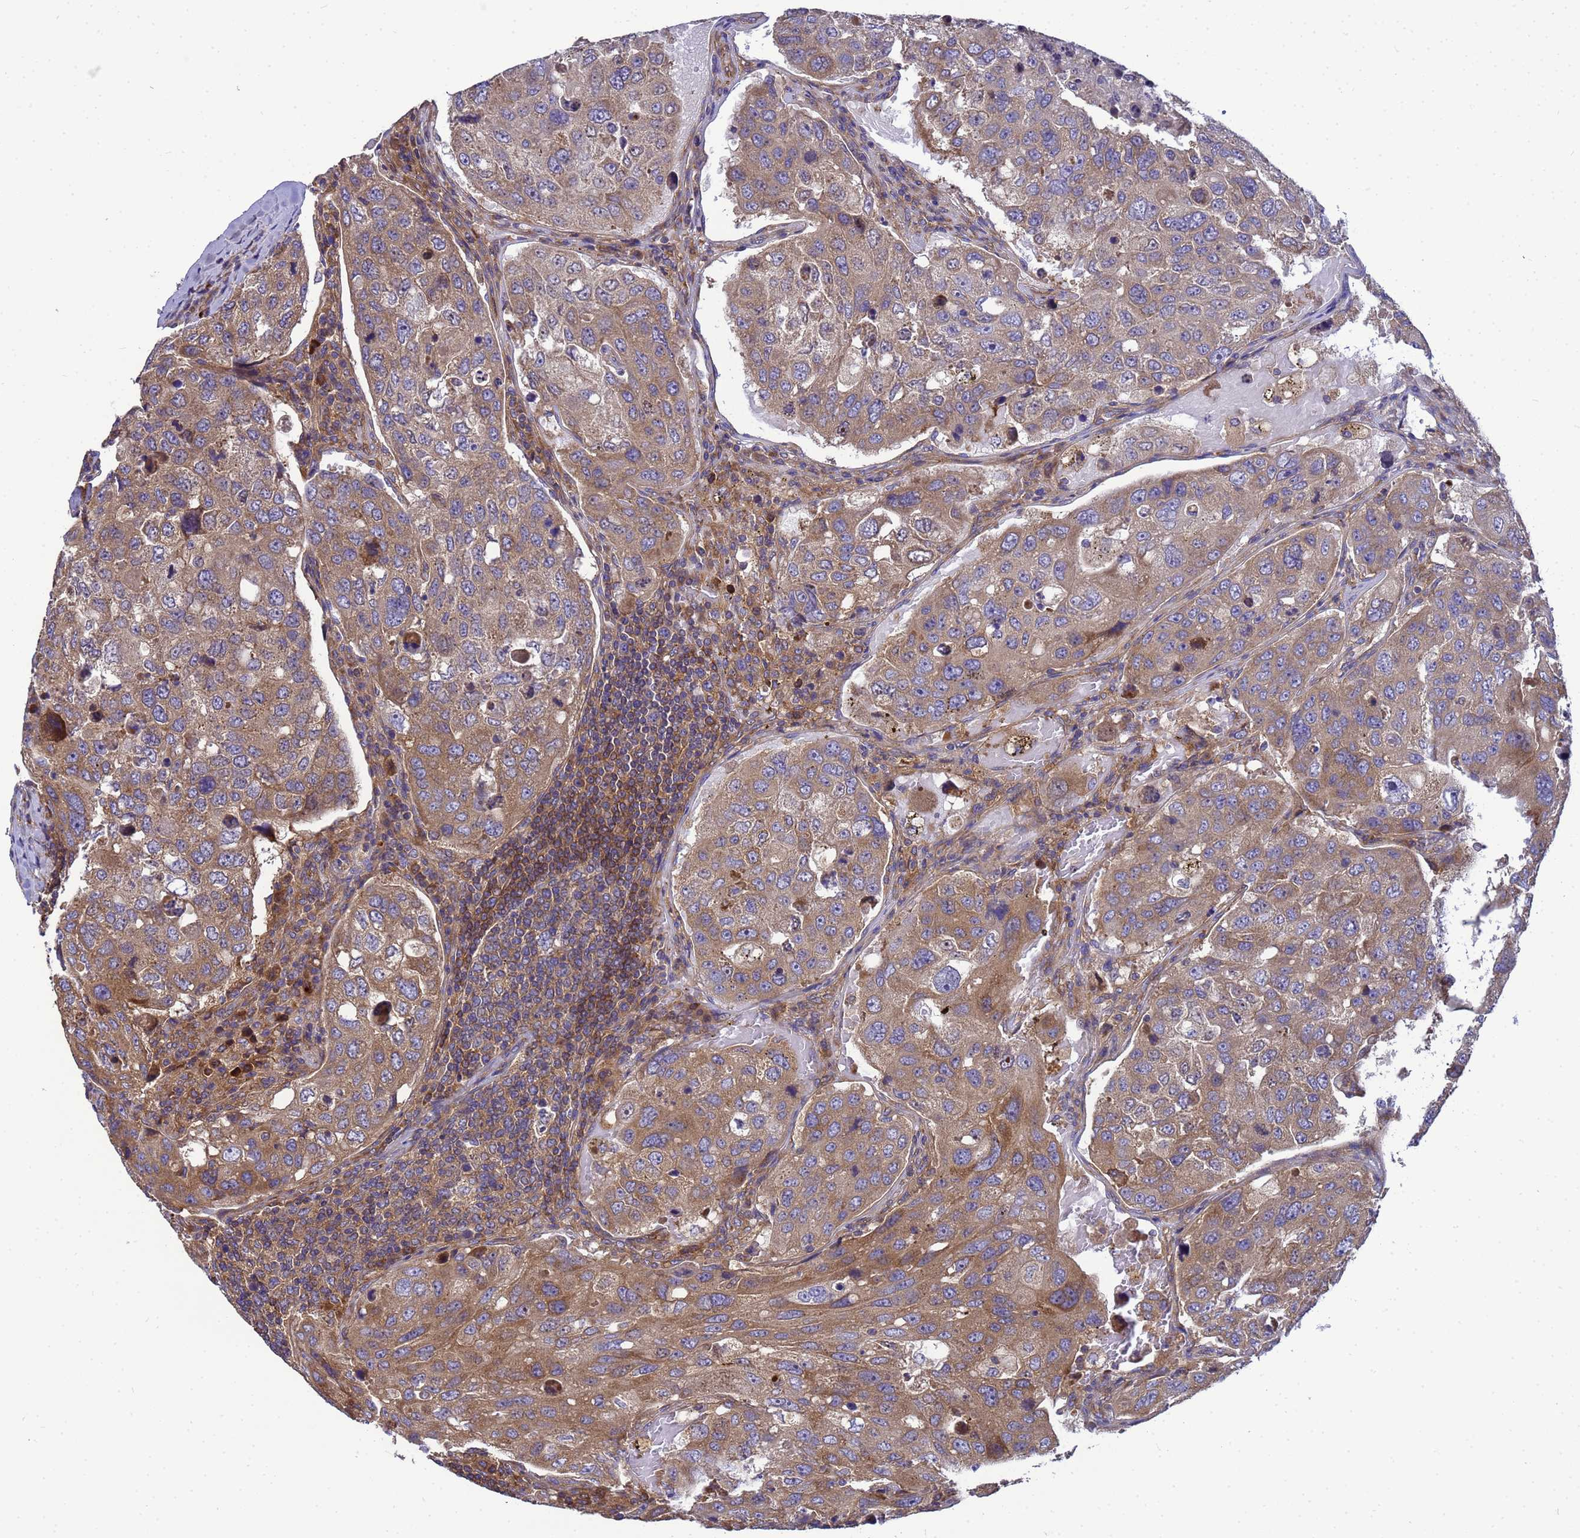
{"staining": {"intensity": "moderate", "quantity": ">75%", "location": "cytoplasmic/membranous"}, "tissue": "urothelial cancer", "cell_type": "Tumor cells", "image_type": "cancer", "snomed": [{"axis": "morphology", "description": "Urothelial carcinoma, High grade"}, {"axis": "topography", "description": "Lymph node"}, {"axis": "topography", "description": "Urinary bladder"}], "caption": "Immunohistochemical staining of human urothelial carcinoma (high-grade) exhibits medium levels of moderate cytoplasmic/membranous staining in about >75% of tumor cells. (IHC, brightfield microscopy, high magnification).", "gene": "BECN1", "patient": {"sex": "male", "age": 51}}